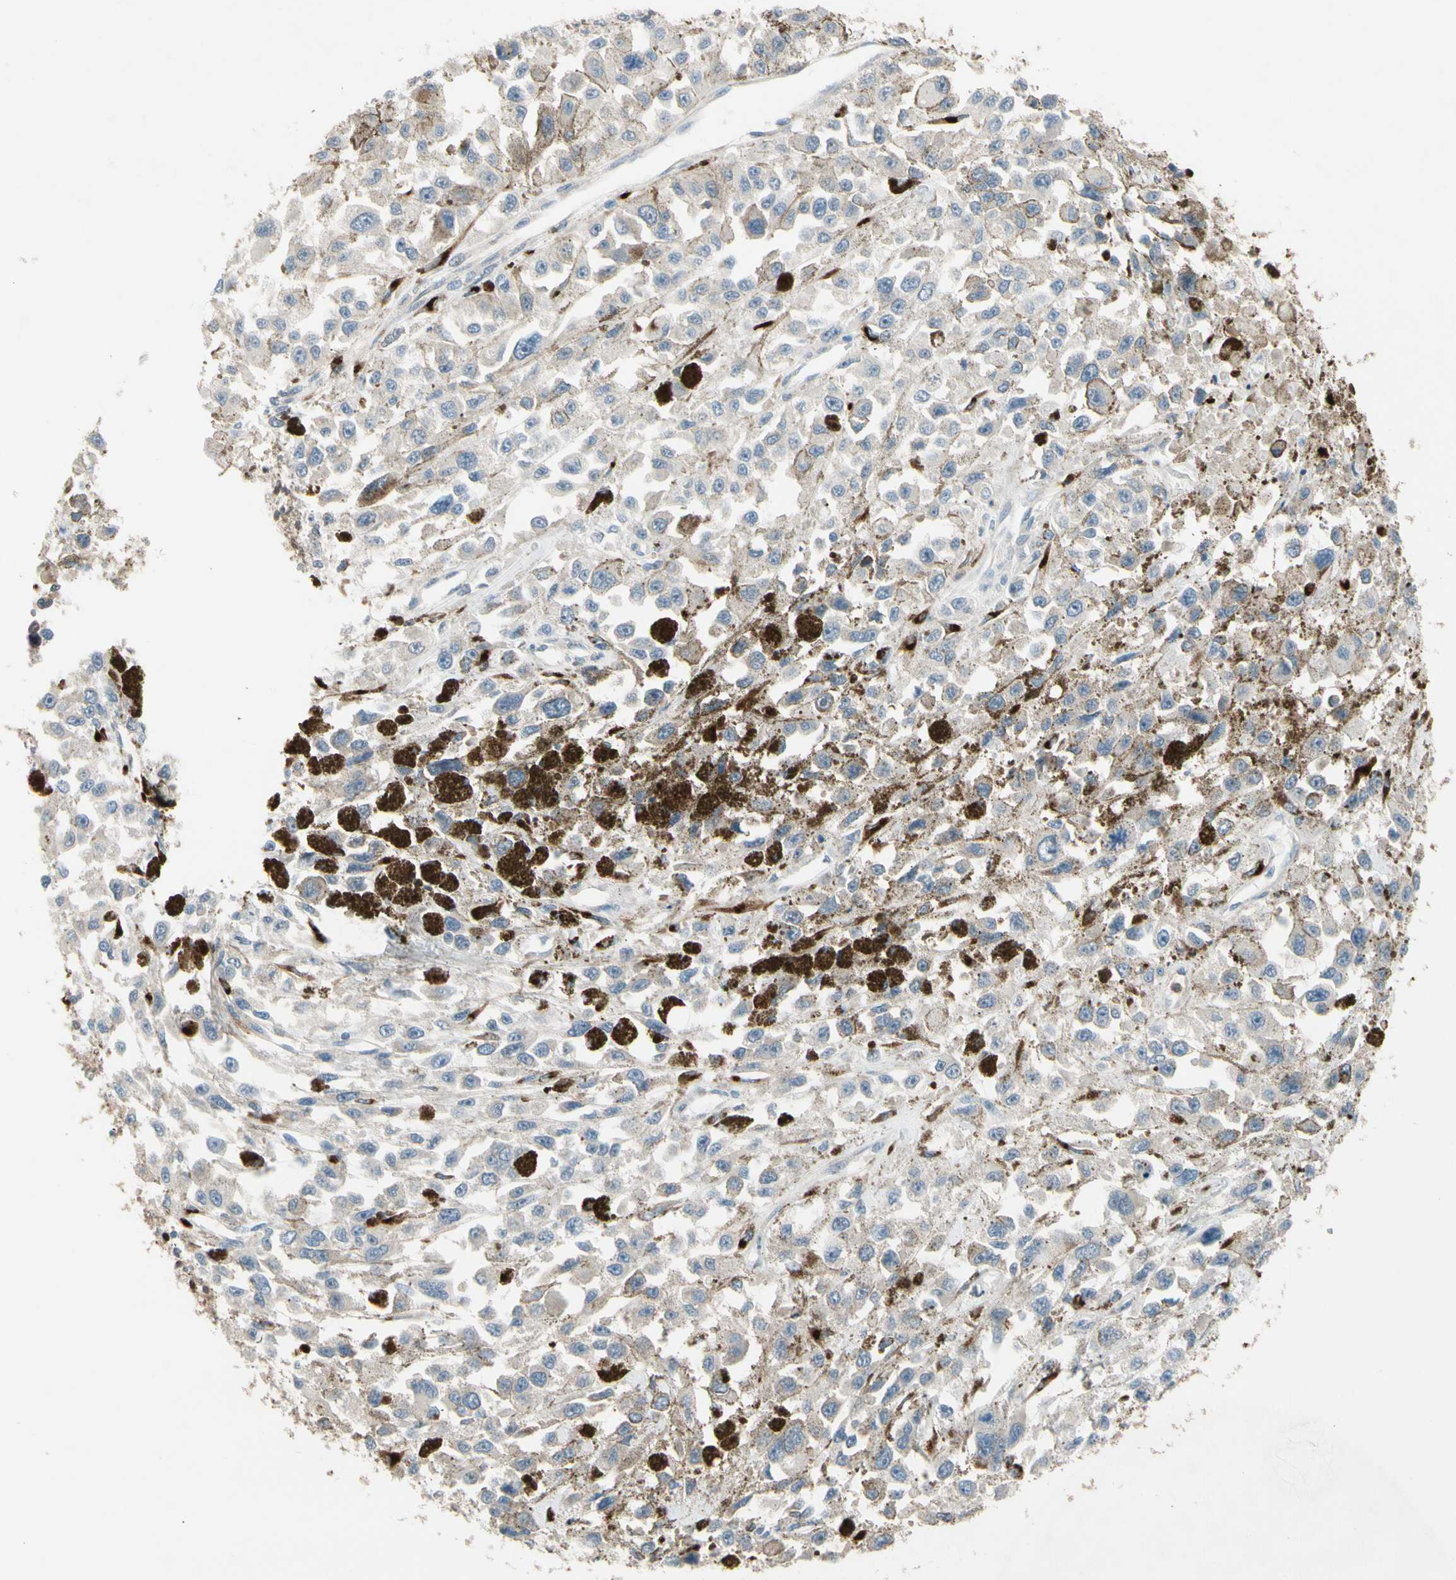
{"staining": {"intensity": "negative", "quantity": "none", "location": "none"}, "tissue": "melanoma", "cell_type": "Tumor cells", "image_type": "cancer", "snomed": [{"axis": "morphology", "description": "Malignant melanoma, Metastatic site"}, {"axis": "topography", "description": "Lymph node"}], "caption": "Protein analysis of melanoma reveals no significant expression in tumor cells.", "gene": "GALNT5", "patient": {"sex": "male", "age": 59}}